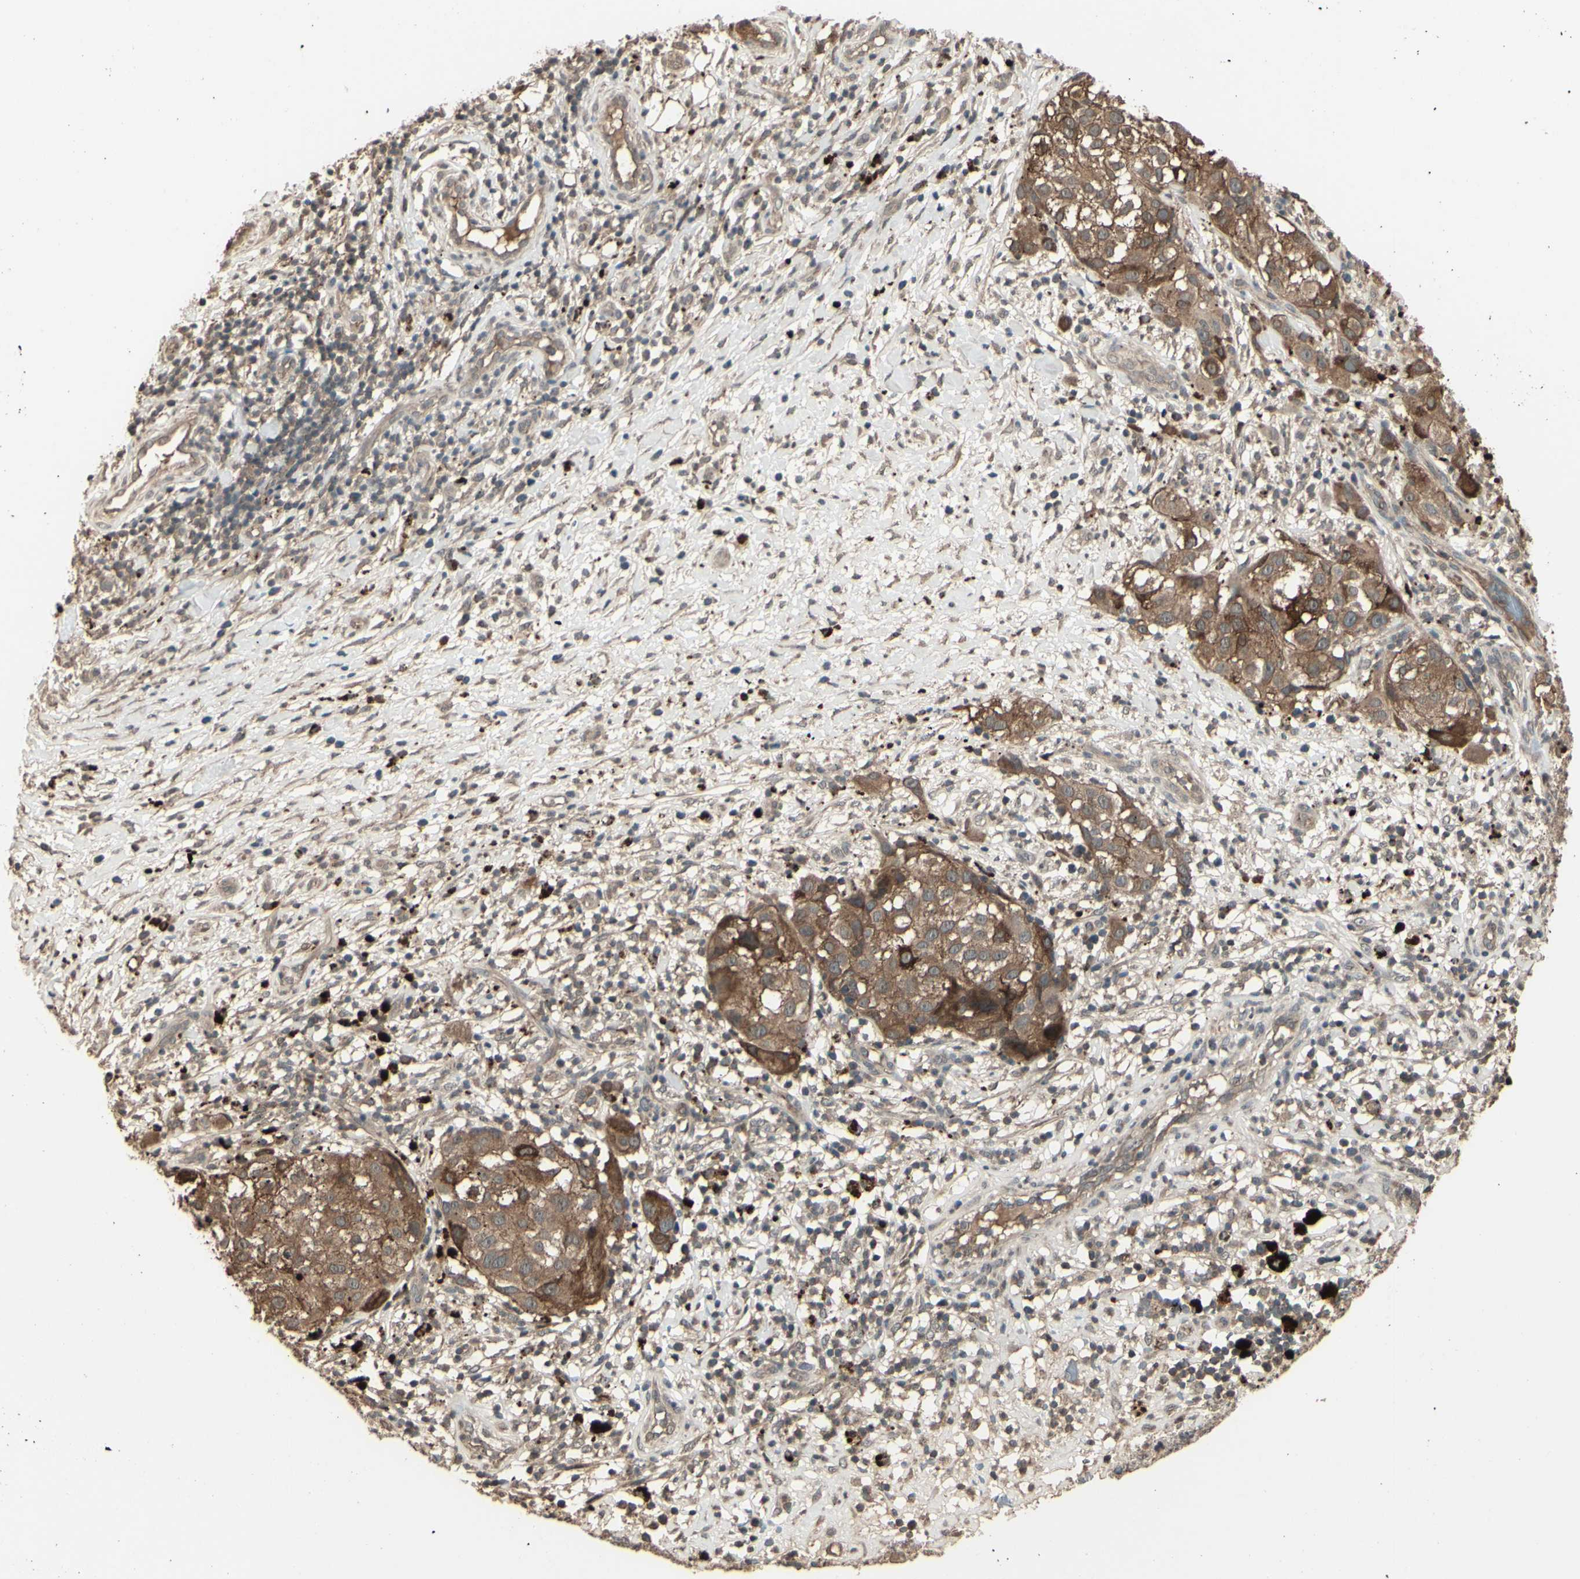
{"staining": {"intensity": "moderate", "quantity": ">75%", "location": "cytoplasmic/membranous"}, "tissue": "melanoma", "cell_type": "Tumor cells", "image_type": "cancer", "snomed": [{"axis": "morphology", "description": "Necrosis, NOS"}, {"axis": "morphology", "description": "Malignant melanoma, NOS"}, {"axis": "topography", "description": "Skin"}], "caption": "Approximately >75% of tumor cells in malignant melanoma display moderate cytoplasmic/membranous protein positivity as visualized by brown immunohistochemical staining.", "gene": "GNAS", "patient": {"sex": "female", "age": 87}}